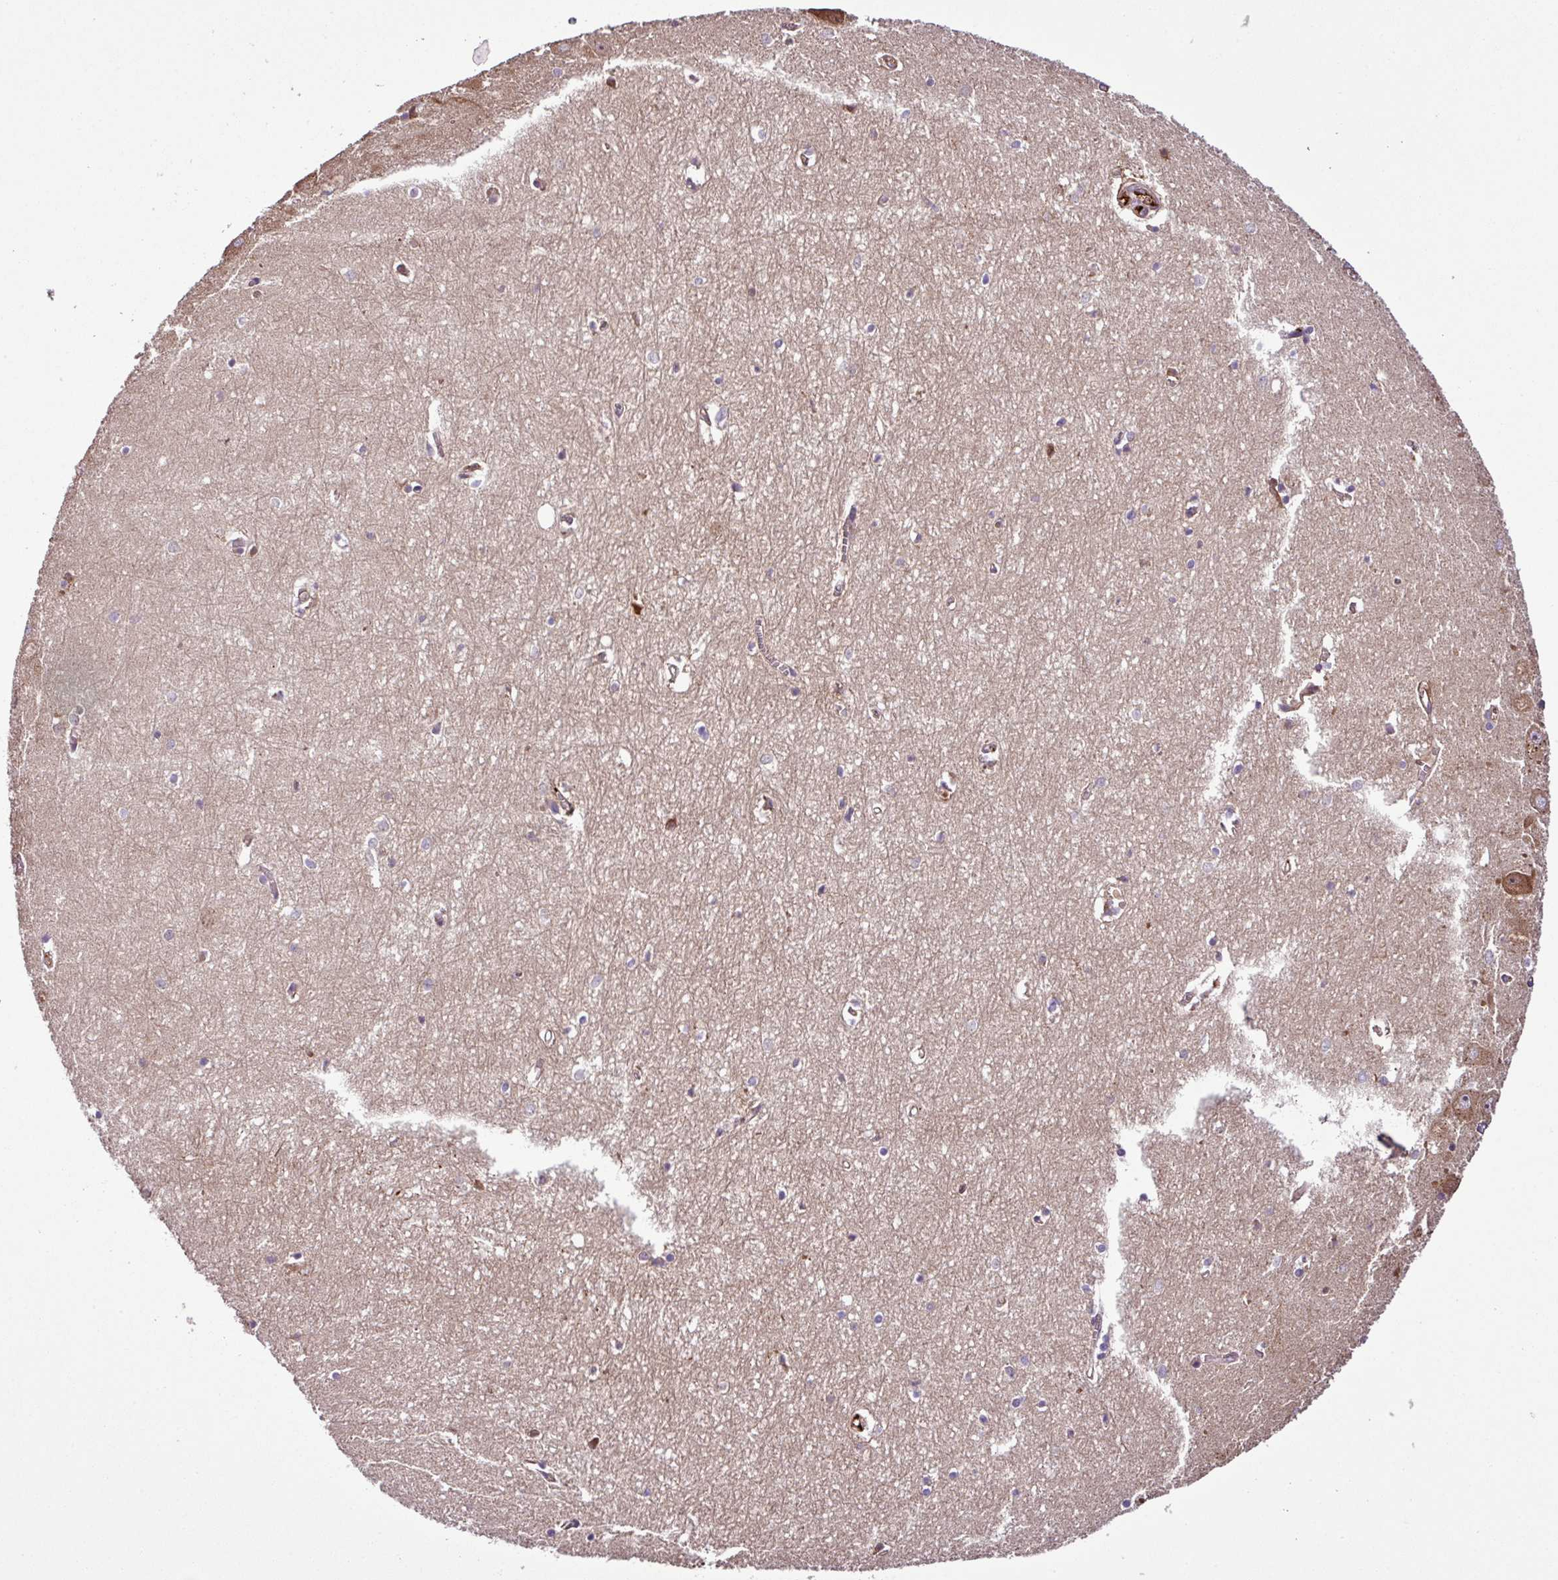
{"staining": {"intensity": "negative", "quantity": "none", "location": "none"}, "tissue": "hippocampus", "cell_type": "Glial cells", "image_type": "normal", "snomed": [{"axis": "morphology", "description": "Normal tissue, NOS"}, {"axis": "topography", "description": "Hippocampus"}], "caption": "DAB (3,3'-diaminobenzidine) immunohistochemical staining of benign hippocampus reveals no significant expression in glial cells.", "gene": "ZNF266", "patient": {"sex": "female", "age": 64}}